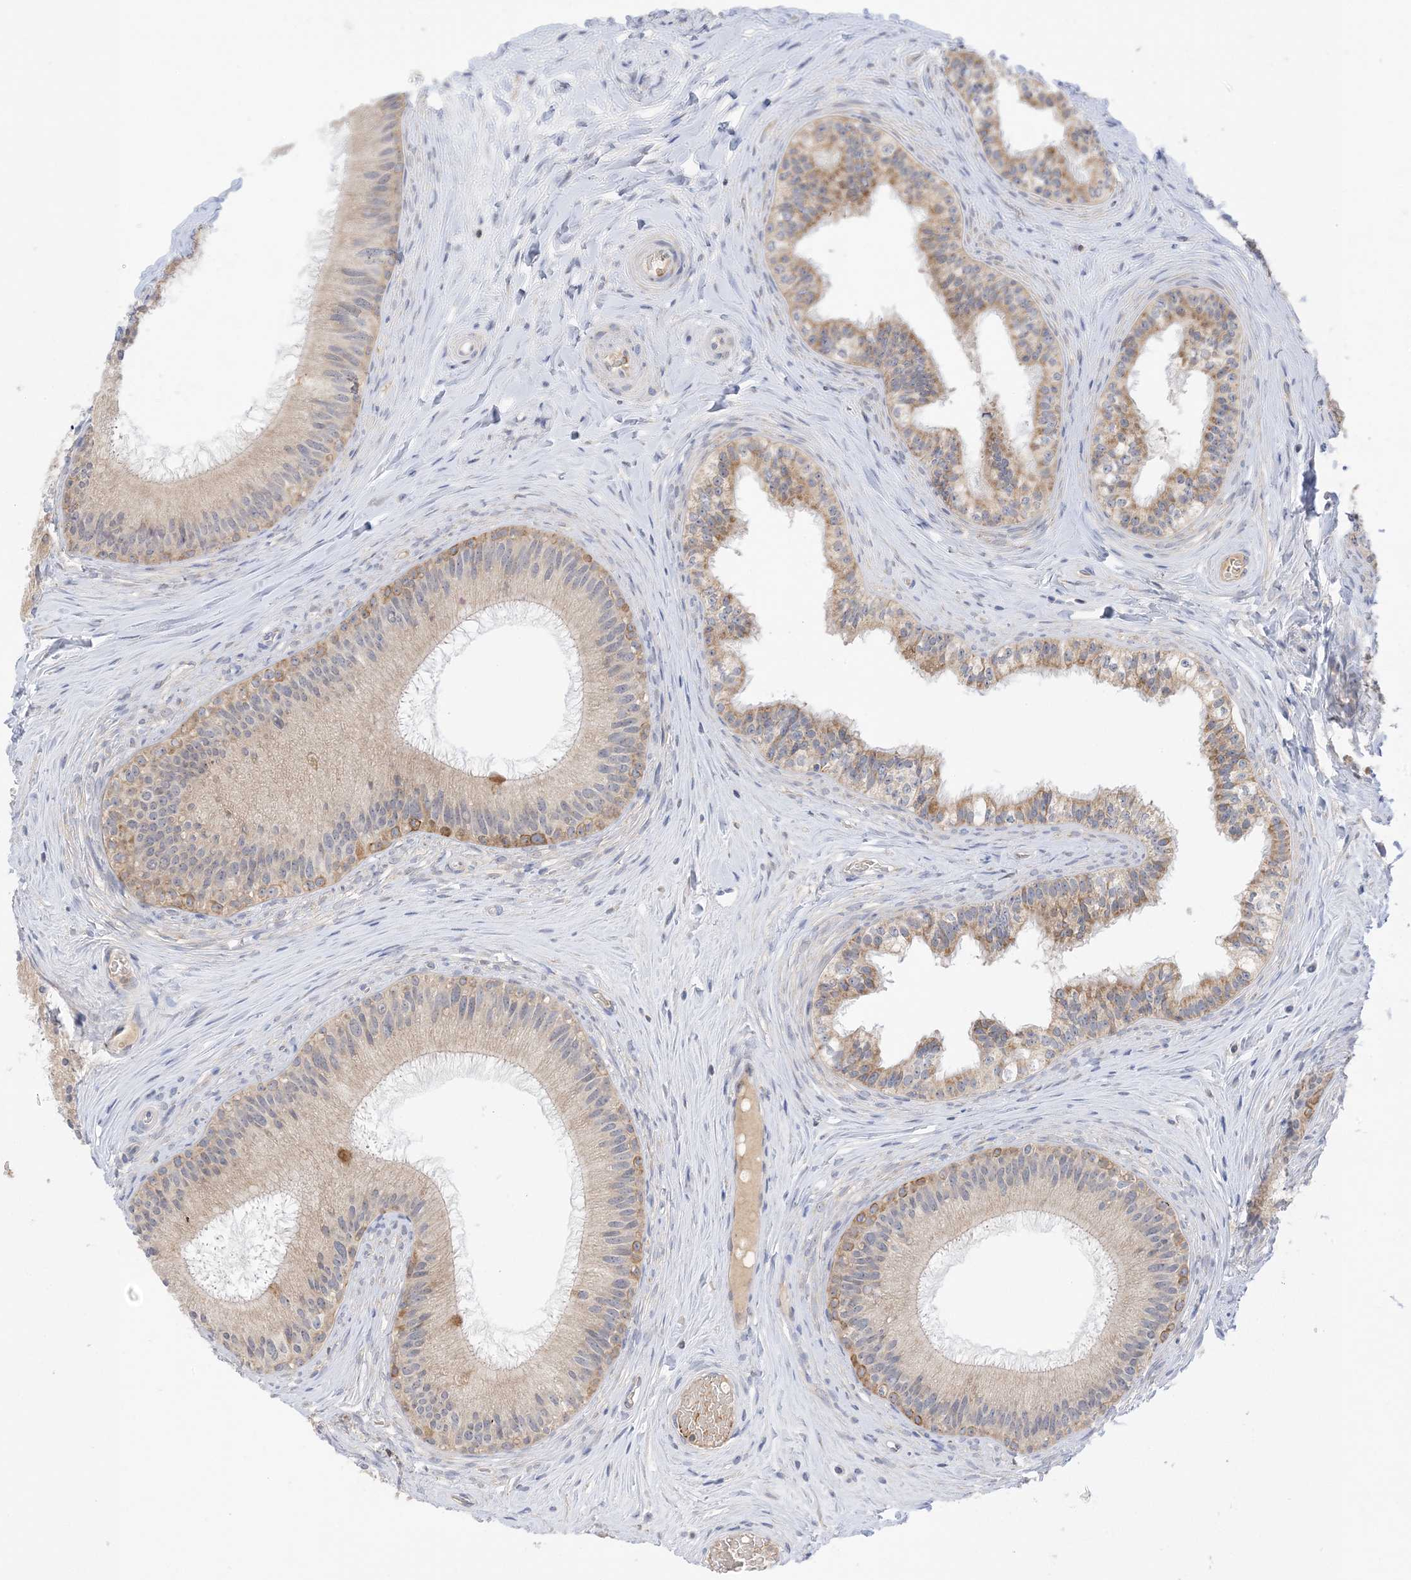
{"staining": {"intensity": "moderate", "quantity": "<25%", "location": "cytoplasmic/membranous"}, "tissue": "epididymis", "cell_type": "Glandular cells", "image_type": "normal", "snomed": [{"axis": "morphology", "description": "Normal tissue, NOS"}, {"axis": "topography", "description": "Epididymis"}], "caption": "Immunohistochemical staining of benign epididymis reveals moderate cytoplasmic/membranous protein expression in about <25% of glandular cells.", "gene": "NPPC", "patient": {"sex": "male", "age": 27}}